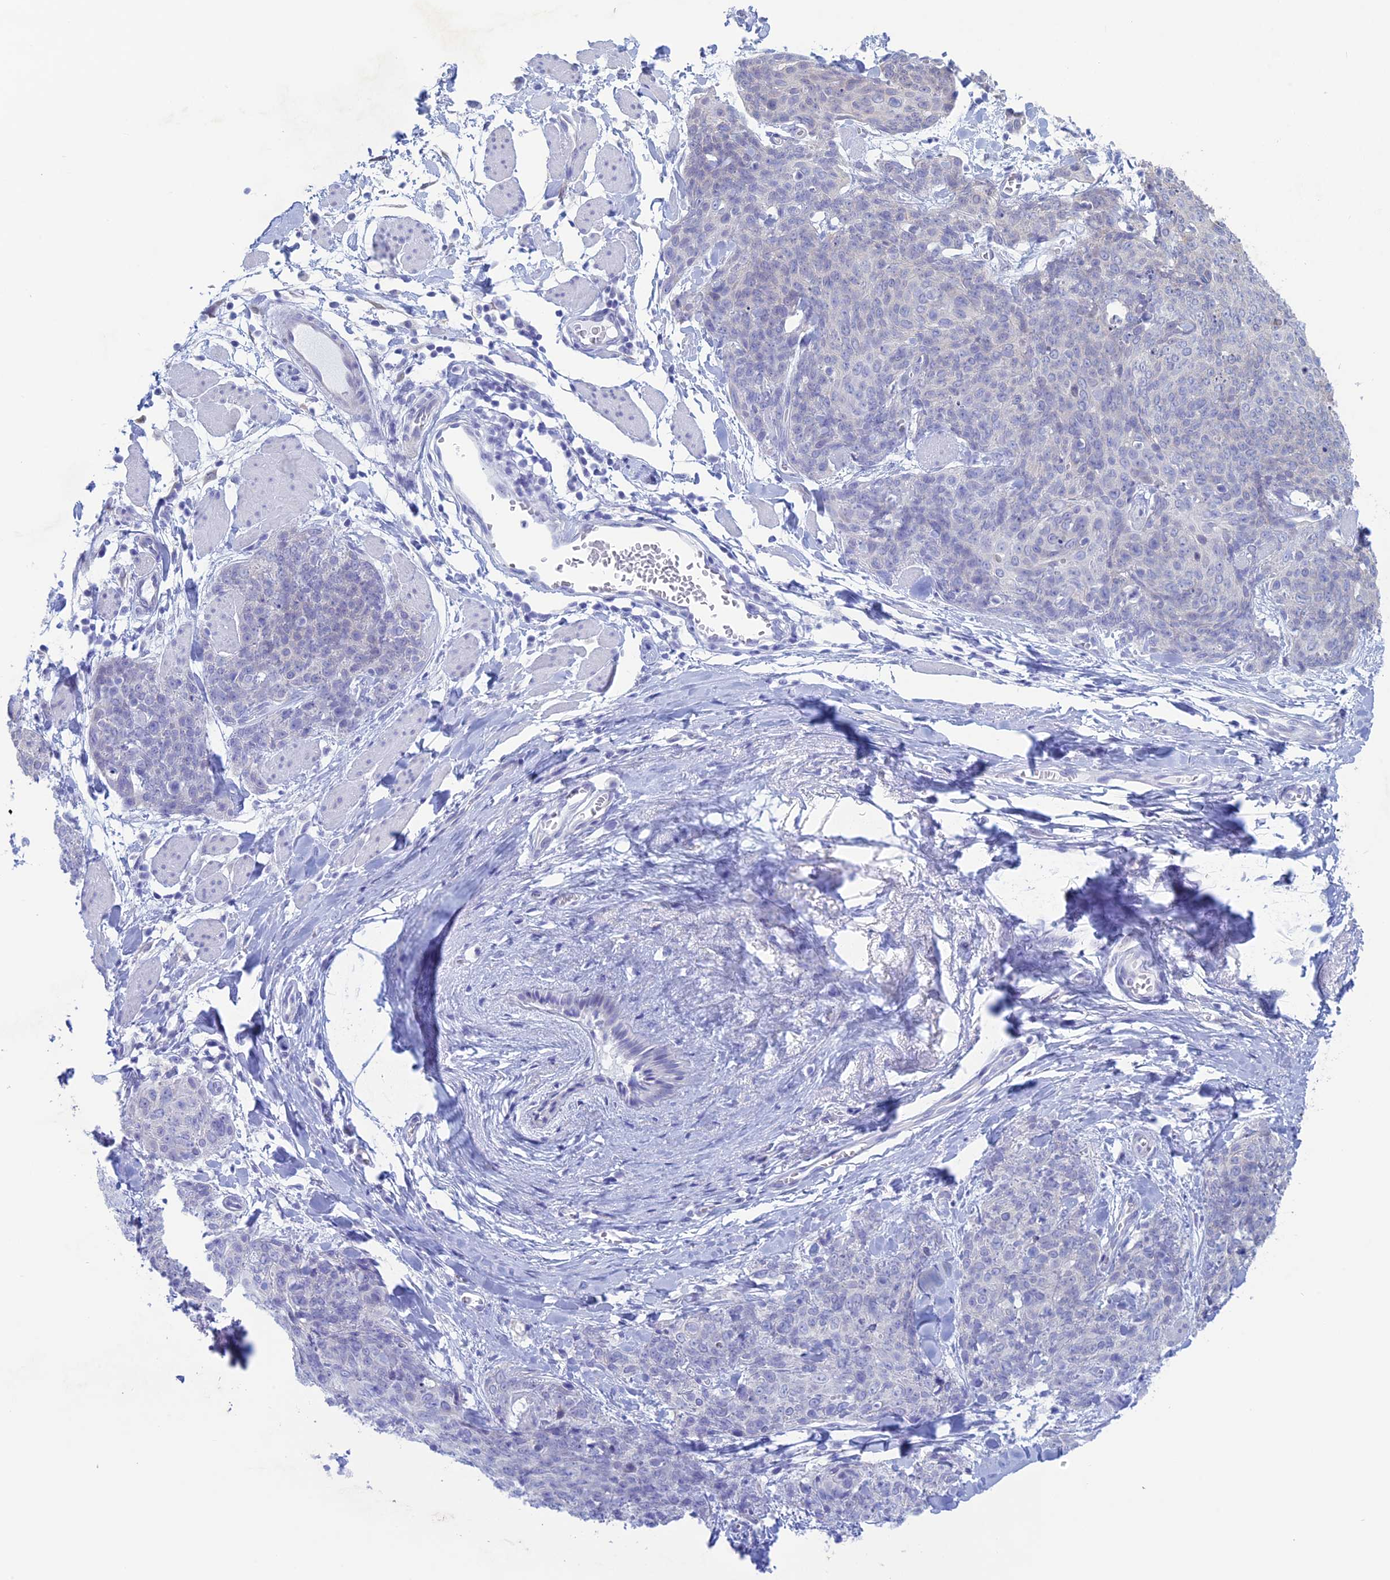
{"staining": {"intensity": "negative", "quantity": "none", "location": "none"}, "tissue": "skin cancer", "cell_type": "Tumor cells", "image_type": "cancer", "snomed": [{"axis": "morphology", "description": "Squamous cell carcinoma, NOS"}, {"axis": "topography", "description": "Skin"}, {"axis": "topography", "description": "Vulva"}], "caption": "Immunohistochemistry of skin squamous cell carcinoma reveals no positivity in tumor cells.", "gene": "LHFPL2", "patient": {"sex": "female", "age": 85}}